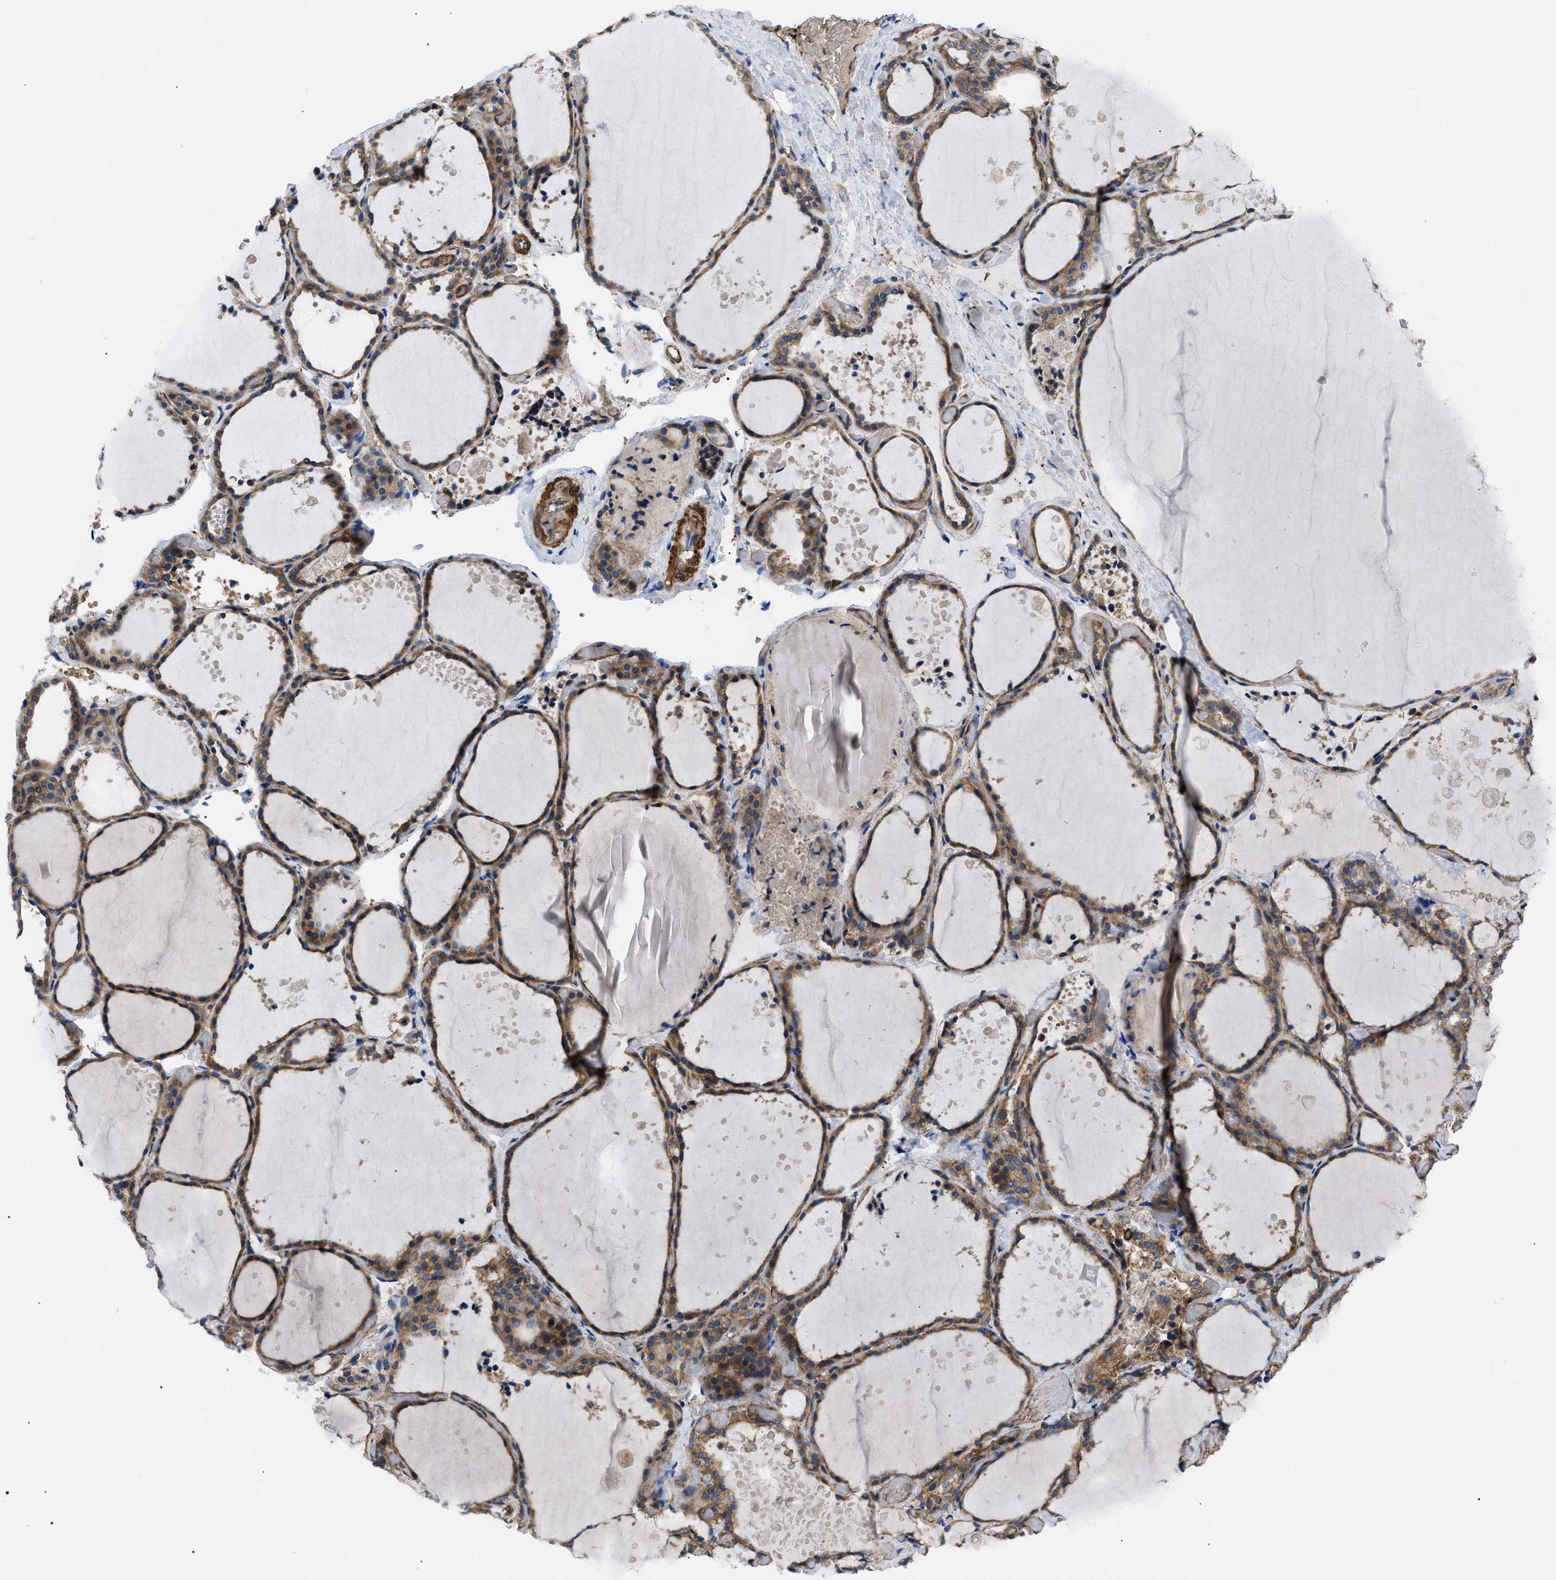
{"staining": {"intensity": "moderate", "quantity": ">75%", "location": "cytoplasmic/membranous"}, "tissue": "thyroid gland", "cell_type": "Glandular cells", "image_type": "normal", "snomed": [{"axis": "morphology", "description": "Normal tissue, NOS"}, {"axis": "topography", "description": "Thyroid gland"}], "caption": "Immunohistochemistry (DAB) staining of unremarkable thyroid gland displays moderate cytoplasmic/membranous protein staining in about >75% of glandular cells. (IHC, brightfield microscopy, high magnification).", "gene": "MYO10", "patient": {"sex": "female", "age": 44}}